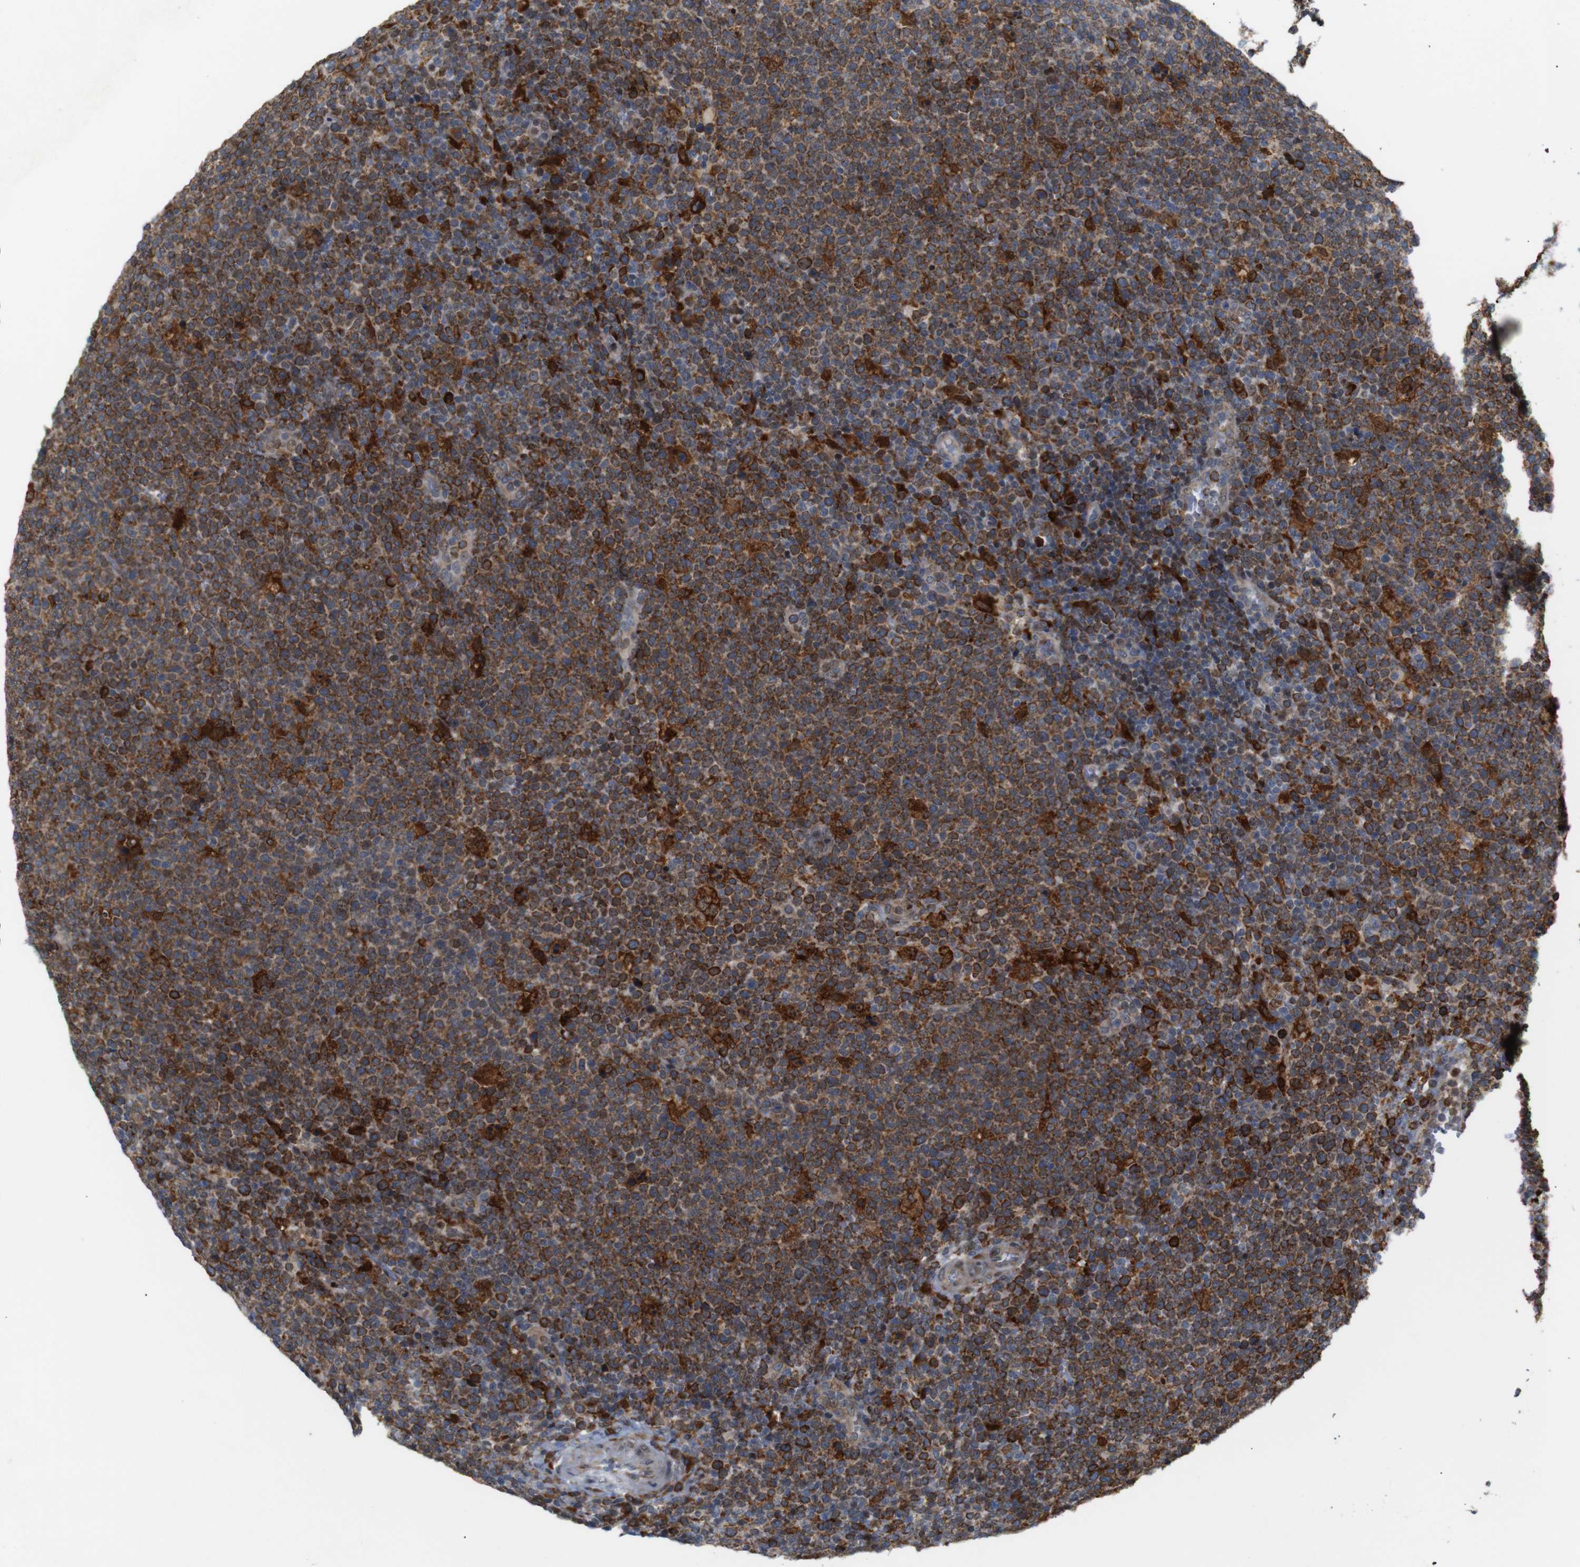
{"staining": {"intensity": "moderate", "quantity": ">75%", "location": "cytoplasmic/membranous"}, "tissue": "lymphoma", "cell_type": "Tumor cells", "image_type": "cancer", "snomed": [{"axis": "morphology", "description": "Malignant lymphoma, non-Hodgkin's type, High grade"}, {"axis": "topography", "description": "Lymph node"}], "caption": "Approximately >75% of tumor cells in lymphoma demonstrate moderate cytoplasmic/membranous protein staining as visualized by brown immunohistochemical staining.", "gene": "PTPN1", "patient": {"sex": "male", "age": 61}}